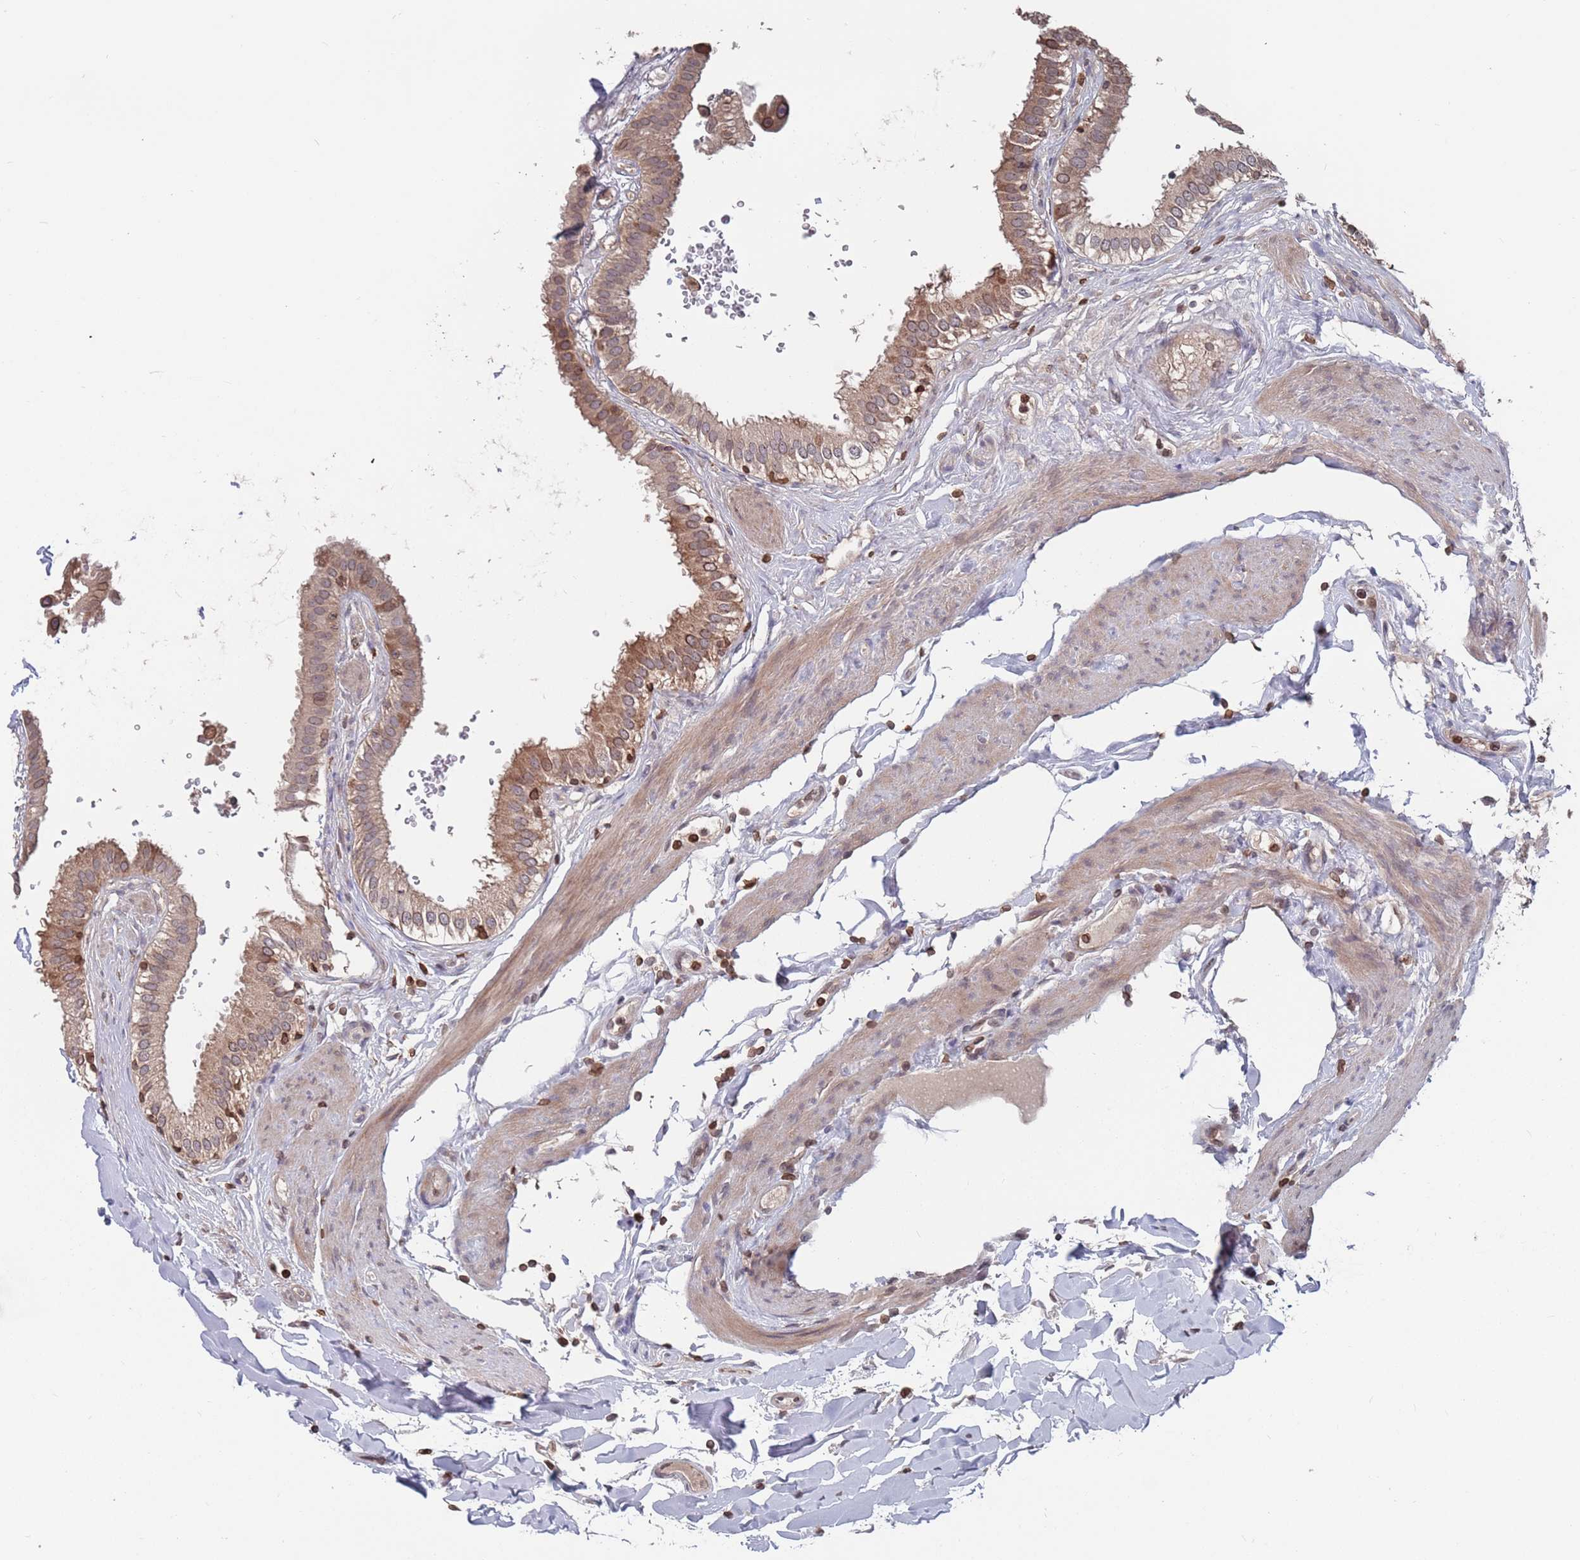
{"staining": {"intensity": "moderate", "quantity": ">75%", "location": "cytoplasmic/membranous"}, "tissue": "gallbladder", "cell_type": "Glandular cells", "image_type": "normal", "snomed": [{"axis": "morphology", "description": "Normal tissue, NOS"}, {"axis": "topography", "description": "Gallbladder"}], "caption": "Gallbladder stained with immunohistochemistry (IHC) displays moderate cytoplasmic/membranous expression in approximately >75% of glandular cells.", "gene": "SDHAF3", "patient": {"sex": "female", "age": 61}}